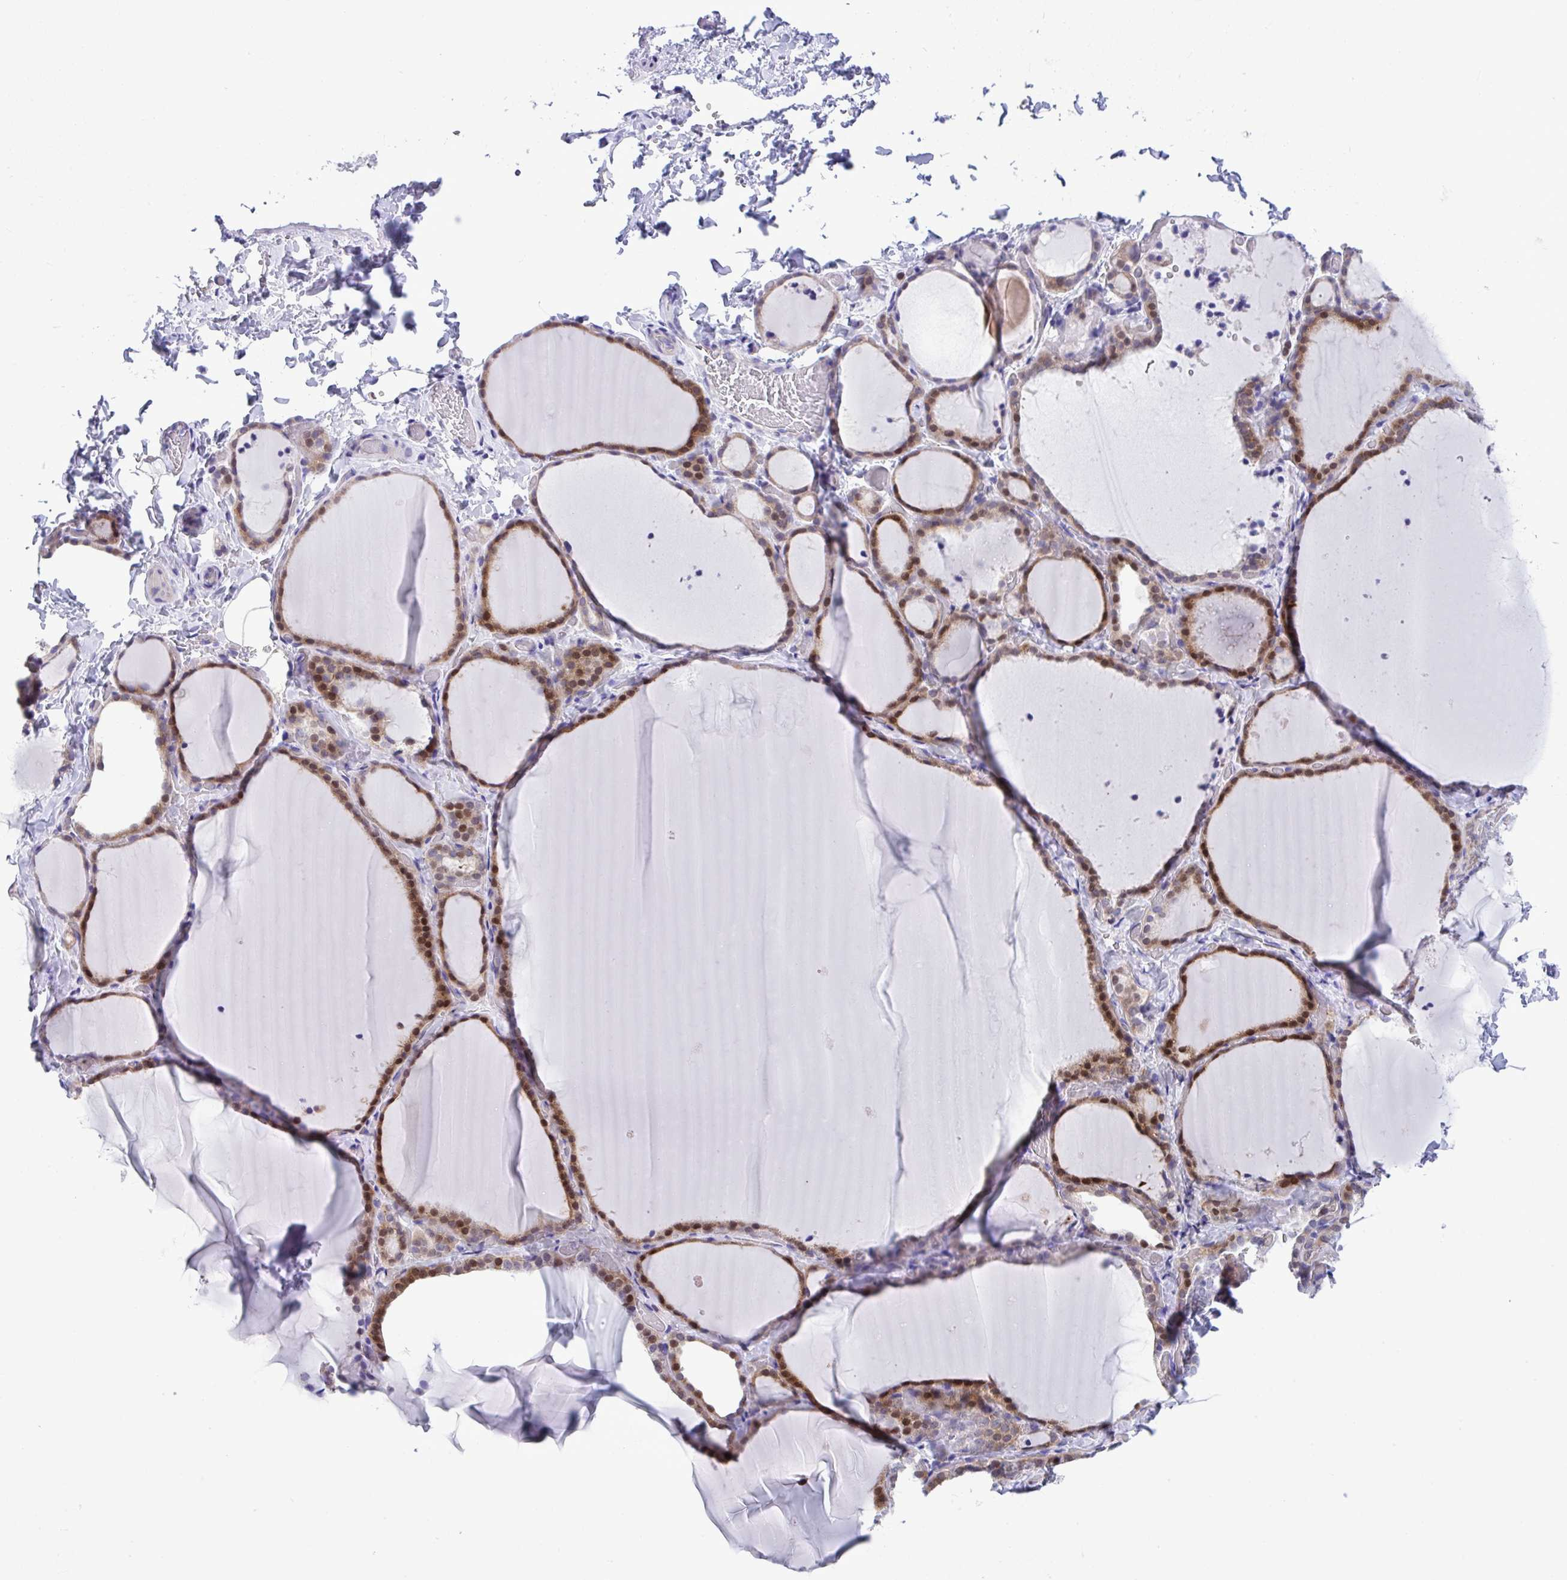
{"staining": {"intensity": "moderate", "quantity": "25%-75%", "location": "cytoplasmic/membranous,nuclear"}, "tissue": "thyroid gland", "cell_type": "Glandular cells", "image_type": "normal", "snomed": [{"axis": "morphology", "description": "Normal tissue, NOS"}, {"axis": "topography", "description": "Thyroid gland"}], "caption": "Immunohistochemical staining of normal thyroid gland shows 25%-75% levels of moderate cytoplasmic/membranous,nuclear protein expression in approximately 25%-75% of glandular cells.", "gene": "ISL1", "patient": {"sex": "female", "age": 22}}